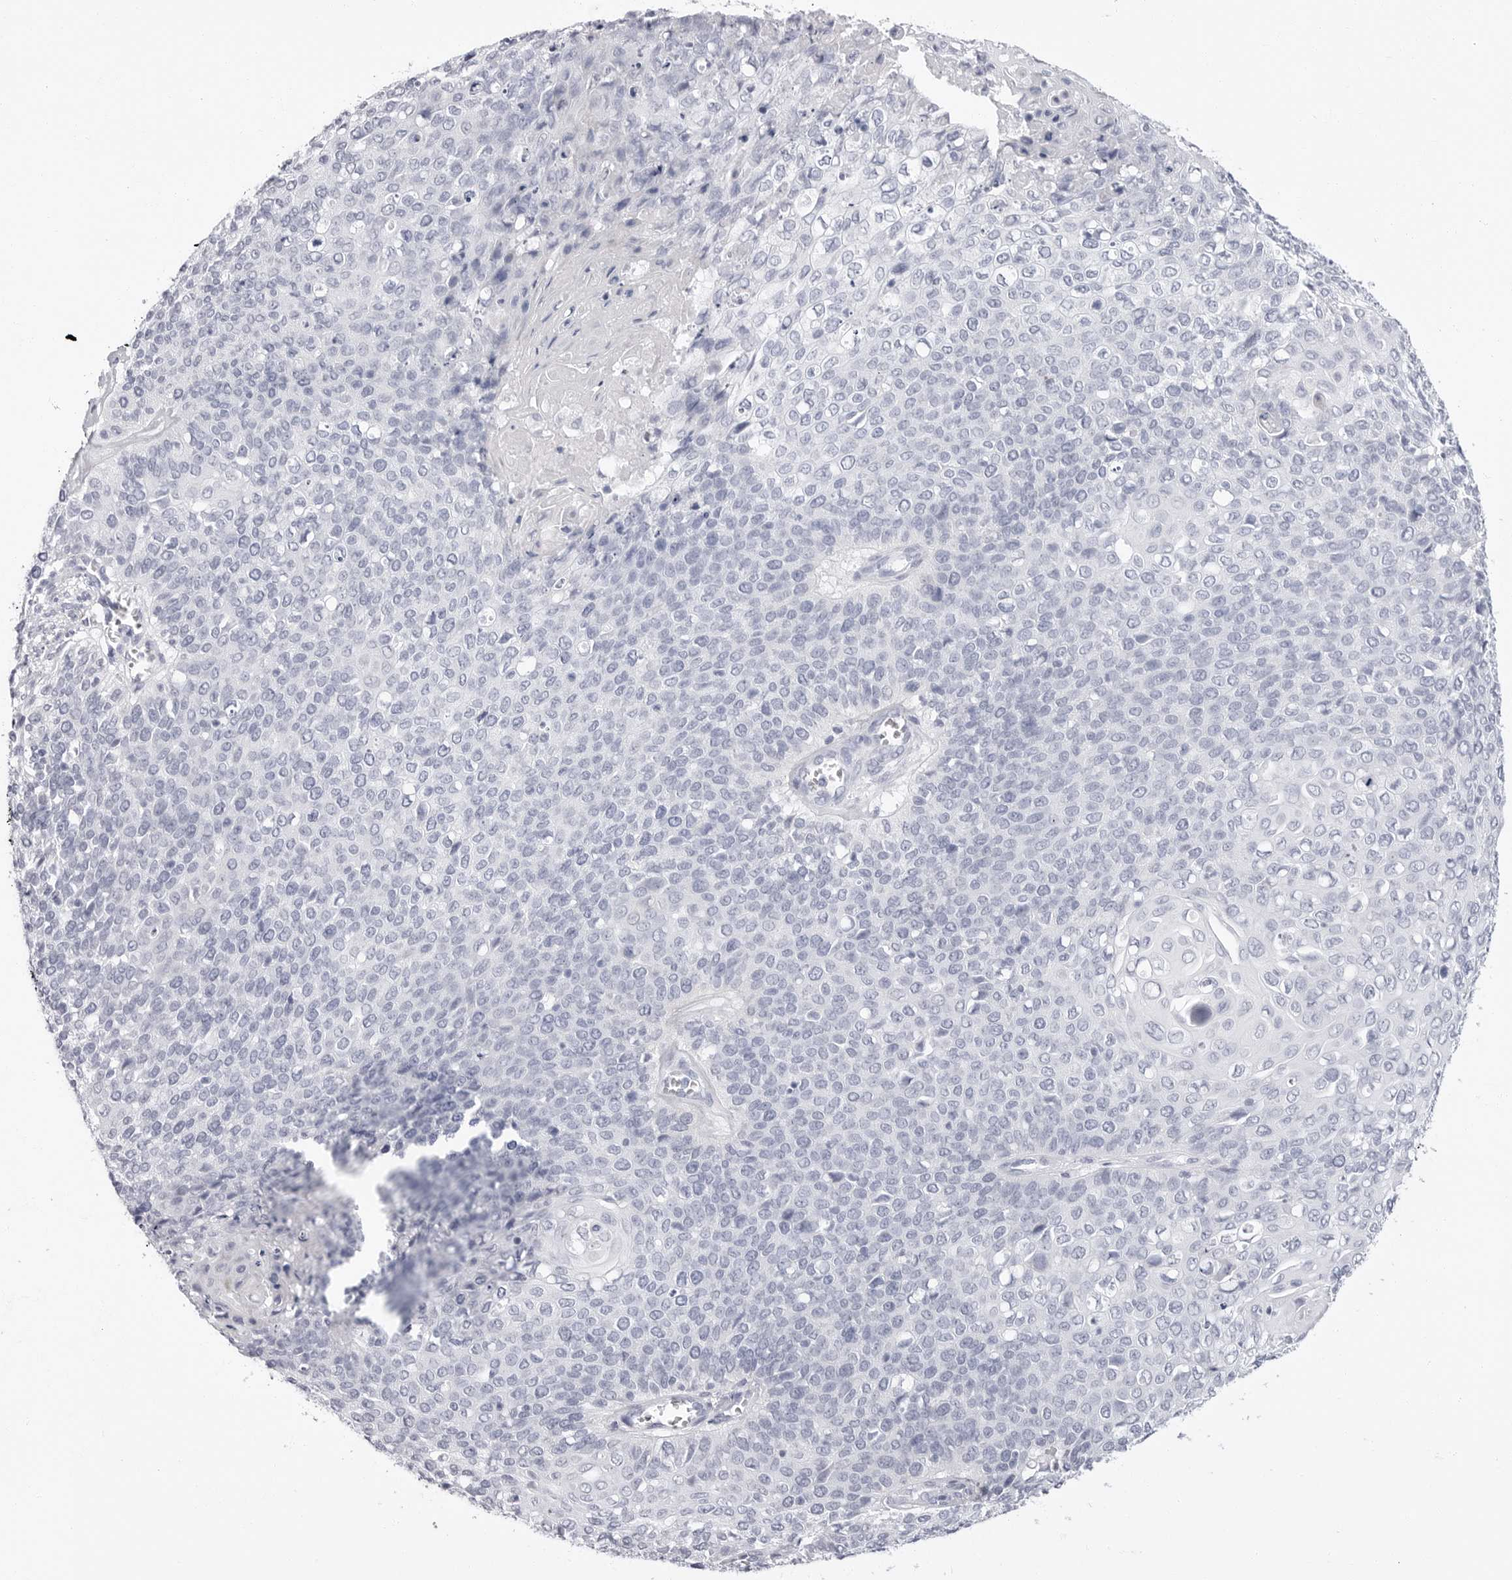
{"staining": {"intensity": "negative", "quantity": "none", "location": "none"}, "tissue": "cervical cancer", "cell_type": "Tumor cells", "image_type": "cancer", "snomed": [{"axis": "morphology", "description": "Squamous cell carcinoma, NOS"}, {"axis": "topography", "description": "Cervix"}], "caption": "This is an immunohistochemistry (IHC) photomicrograph of squamous cell carcinoma (cervical). There is no expression in tumor cells.", "gene": "ERICH3", "patient": {"sex": "female", "age": 39}}